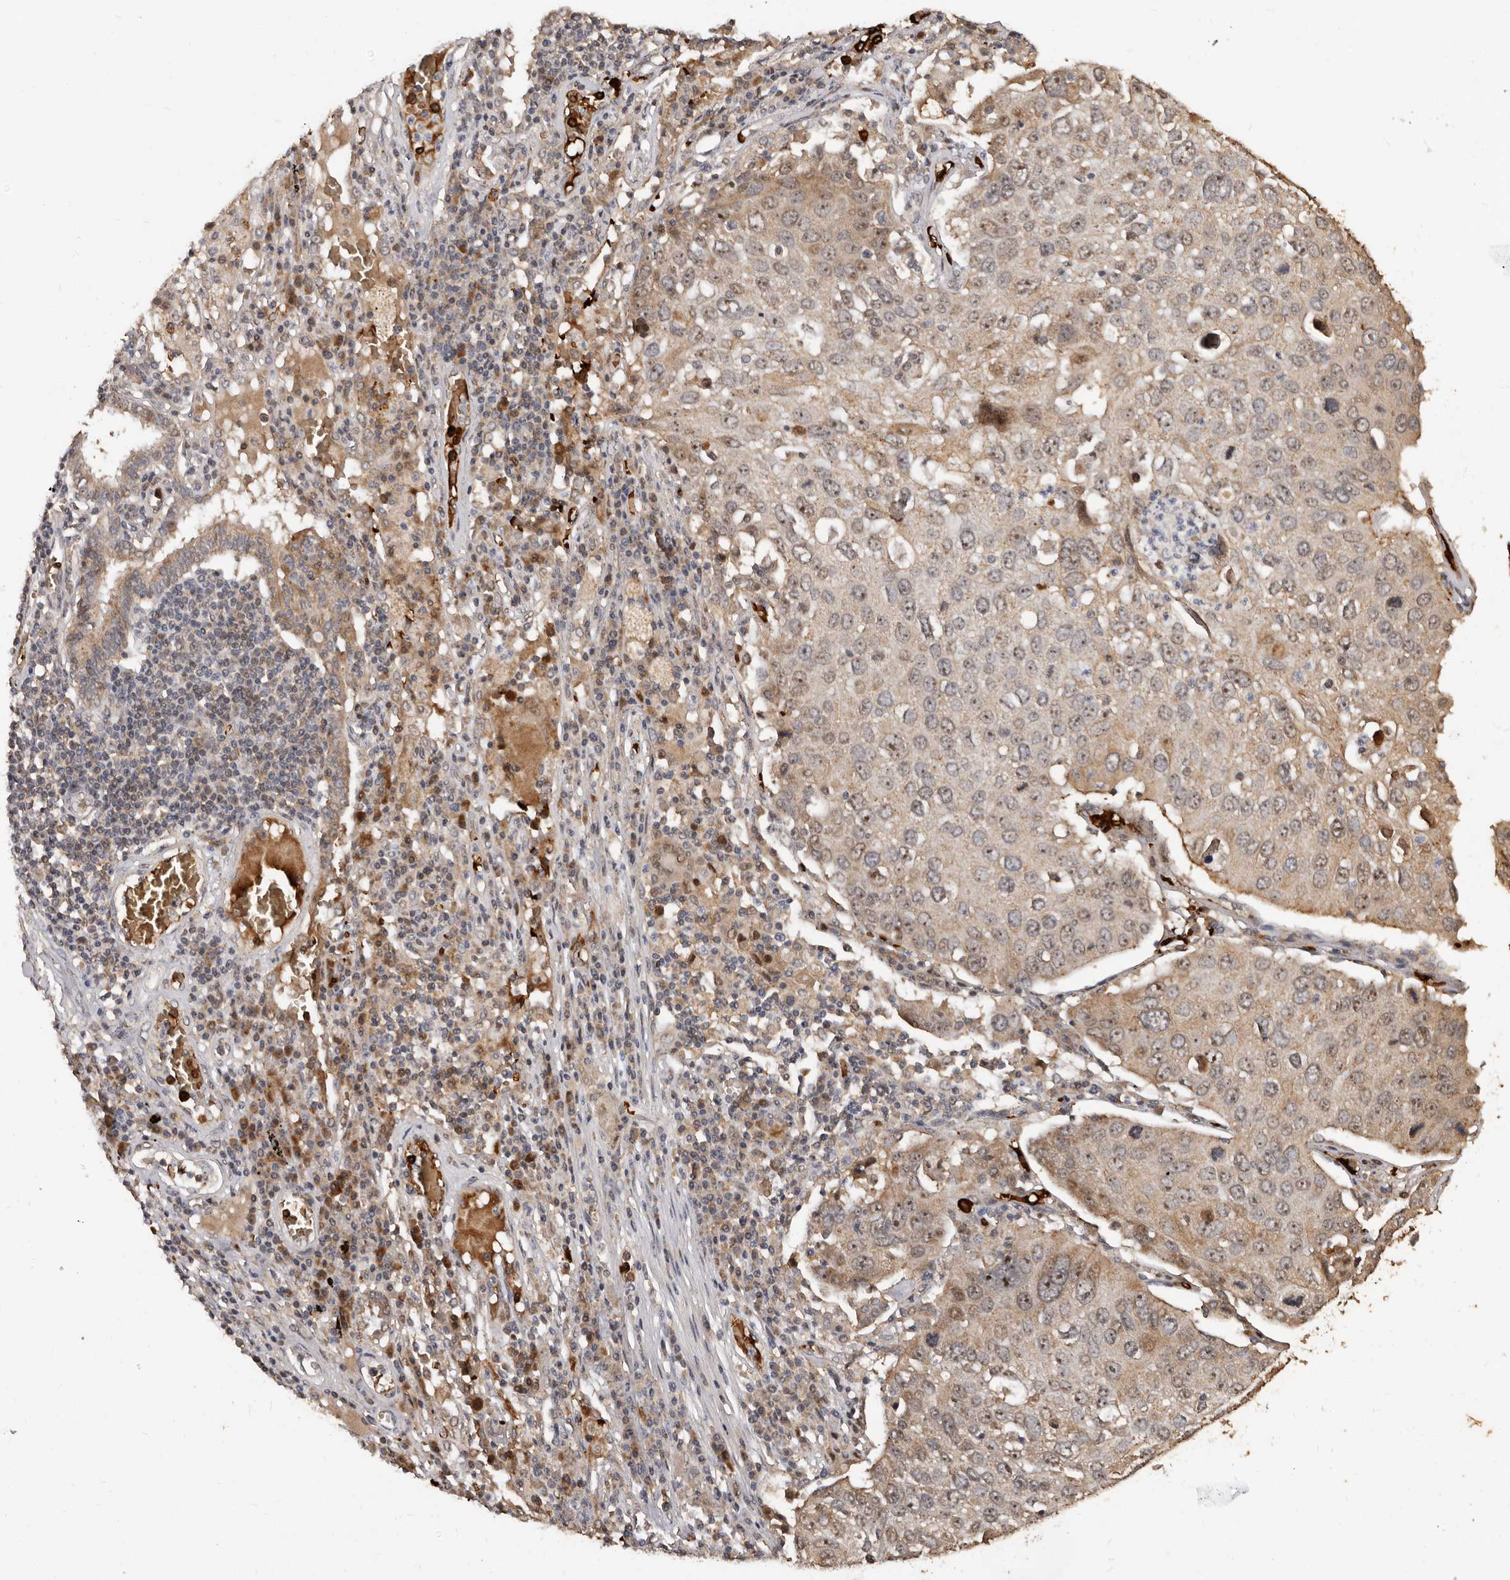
{"staining": {"intensity": "moderate", "quantity": "<25%", "location": "cytoplasmic/membranous"}, "tissue": "lung cancer", "cell_type": "Tumor cells", "image_type": "cancer", "snomed": [{"axis": "morphology", "description": "Squamous cell carcinoma, NOS"}, {"axis": "topography", "description": "Lung"}], "caption": "Protein staining by IHC displays moderate cytoplasmic/membranous expression in about <25% of tumor cells in squamous cell carcinoma (lung).", "gene": "GRAMD2A", "patient": {"sex": "male", "age": 65}}